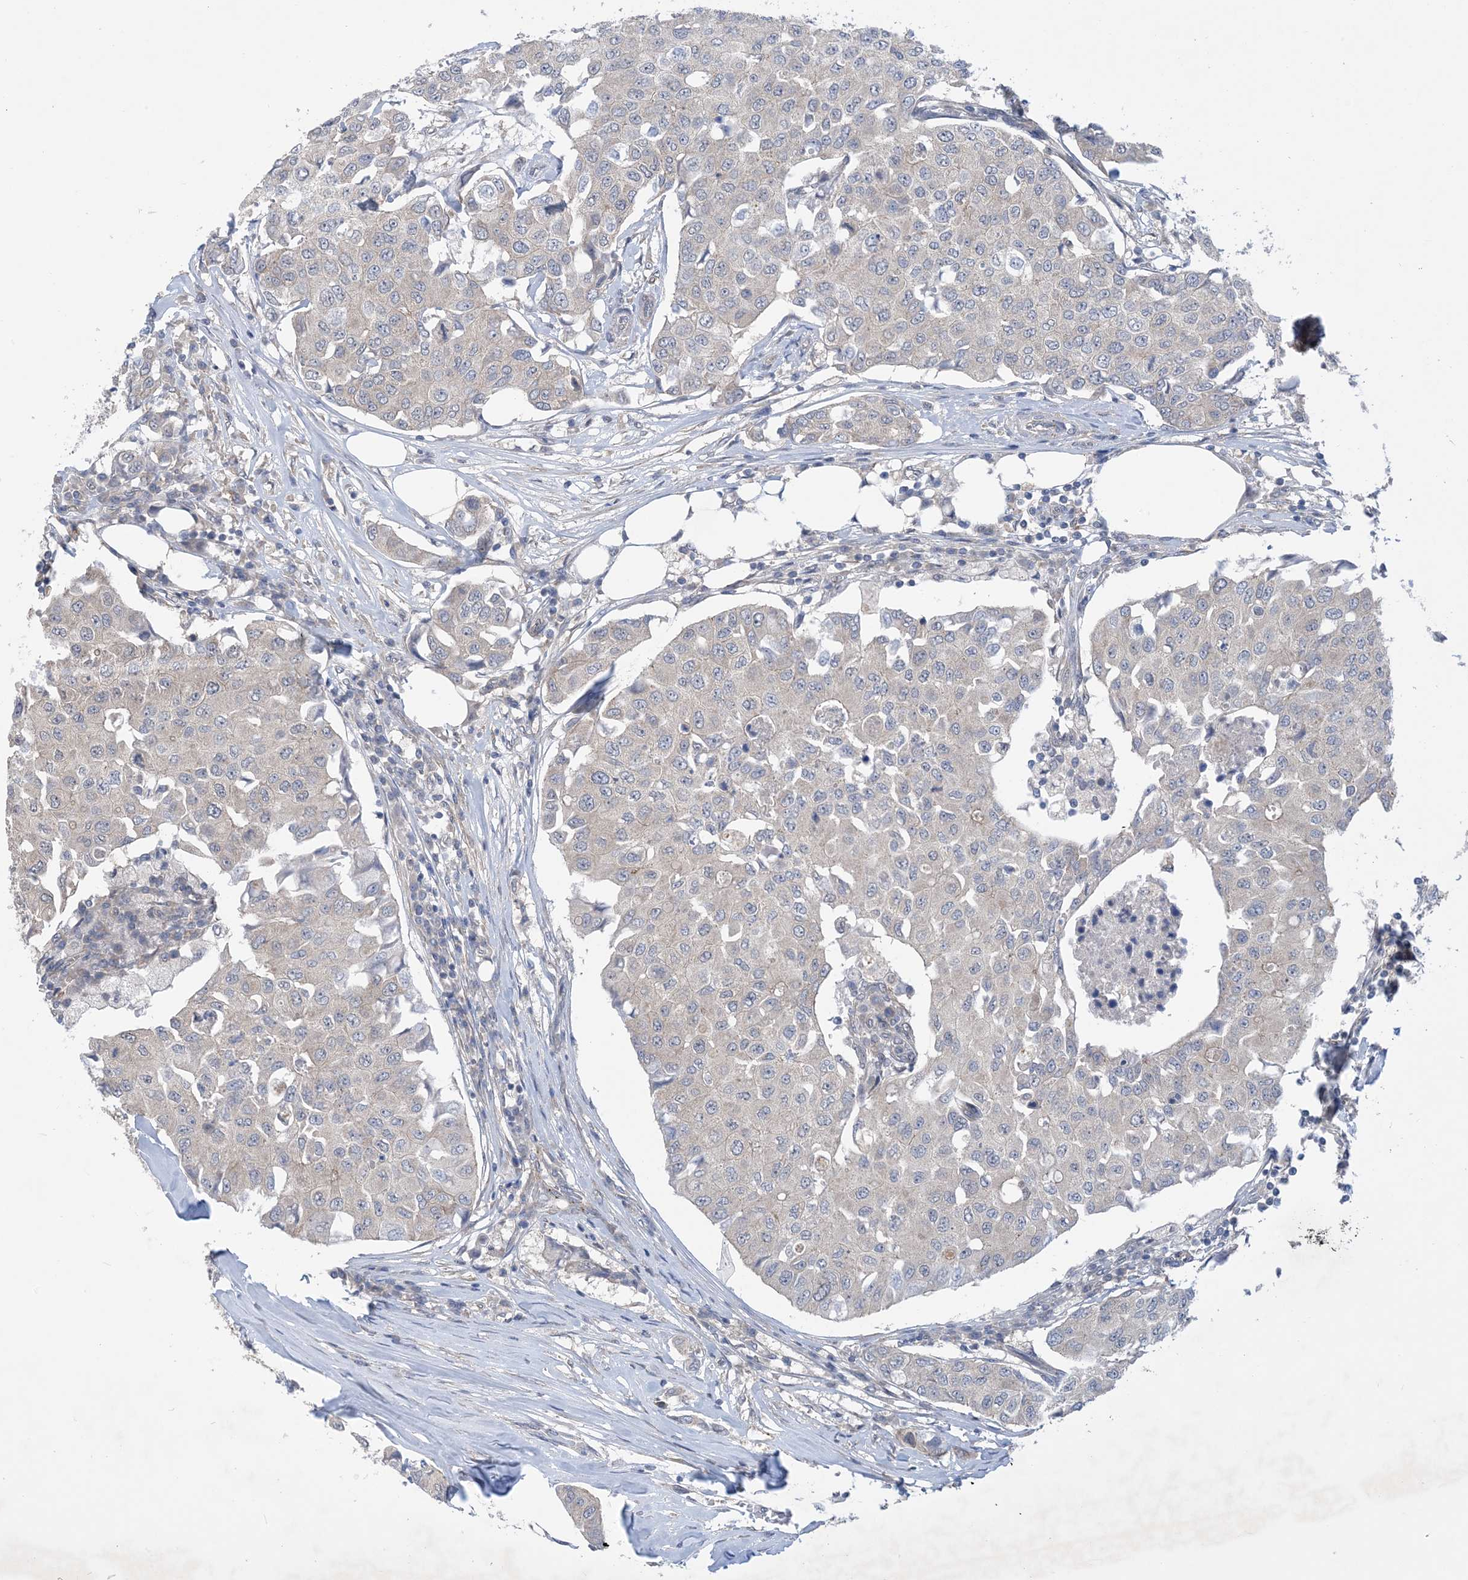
{"staining": {"intensity": "negative", "quantity": "none", "location": "none"}, "tissue": "breast cancer", "cell_type": "Tumor cells", "image_type": "cancer", "snomed": [{"axis": "morphology", "description": "Duct carcinoma"}, {"axis": "topography", "description": "Breast"}], "caption": "An image of breast cancer (infiltrating ductal carcinoma) stained for a protein displays no brown staining in tumor cells.", "gene": "EHBP1", "patient": {"sex": "female", "age": 80}}